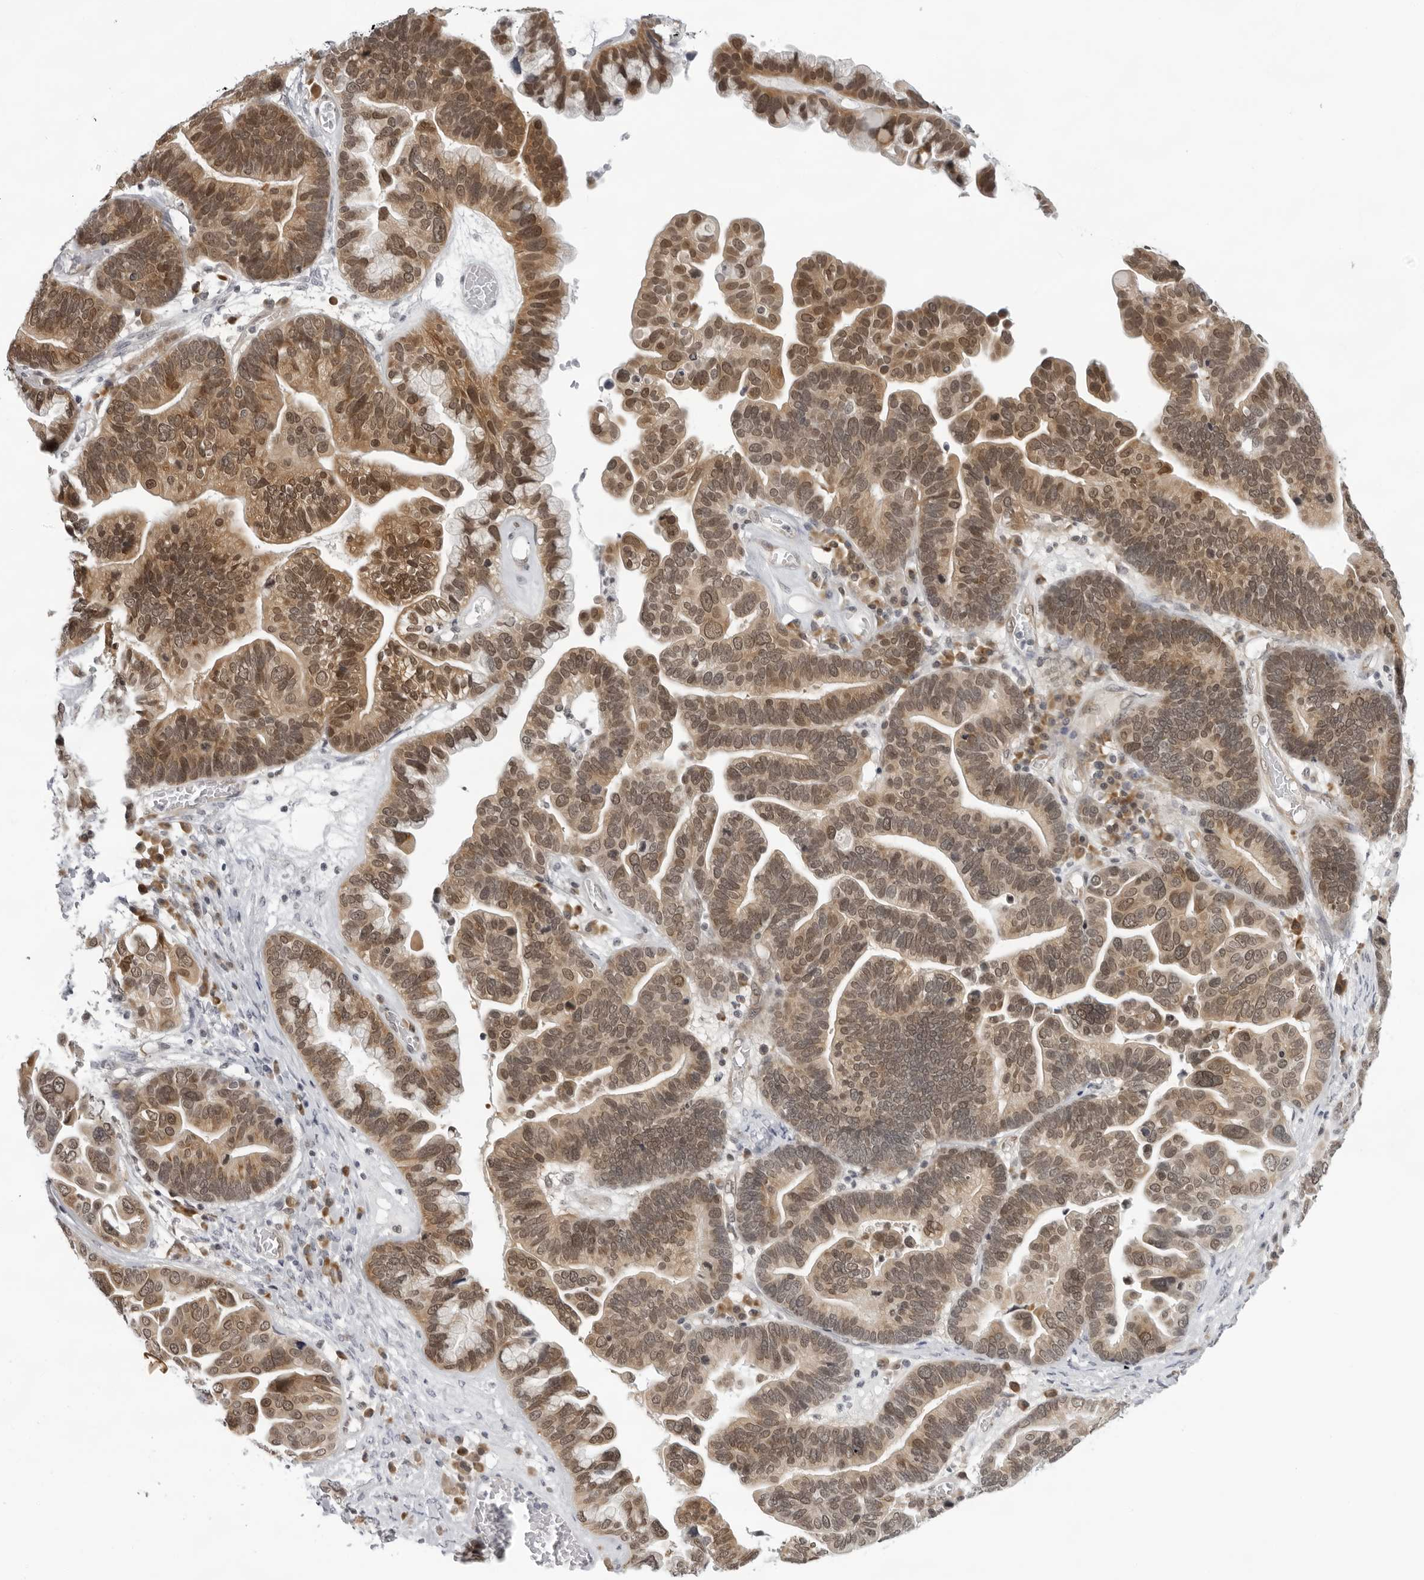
{"staining": {"intensity": "moderate", "quantity": ">75%", "location": "cytoplasmic/membranous,nuclear"}, "tissue": "ovarian cancer", "cell_type": "Tumor cells", "image_type": "cancer", "snomed": [{"axis": "morphology", "description": "Cystadenocarcinoma, serous, NOS"}, {"axis": "topography", "description": "Ovary"}], "caption": "DAB immunohistochemical staining of human ovarian cancer (serous cystadenocarcinoma) demonstrates moderate cytoplasmic/membranous and nuclear protein expression in about >75% of tumor cells. Using DAB (3,3'-diaminobenzidine) (brown) and hematoxylin (blue) stains, captured at high magnification using brightfield microscopy.", "gene": "CASP7", "patient": {"sex": "female", "age": 56}}